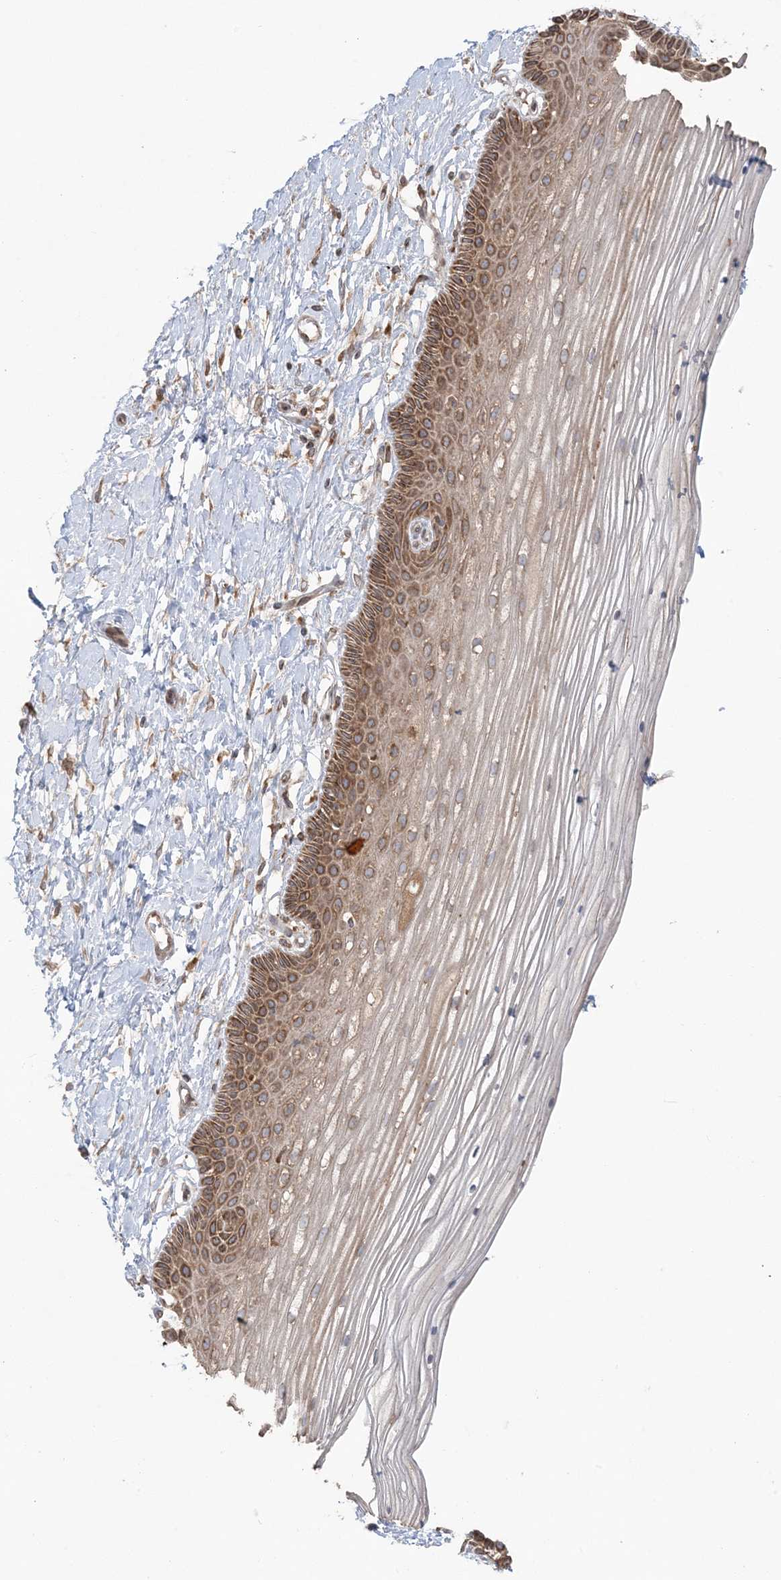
{"staining": {"intensity": "moderate", "quantity": ">75%", "location": "cytoplasmic/membranous"}, "tissue": "vagina", "cell_type": "Squamous epithelial cells", "image_type": "normal", "snomed": [{"axis": "morphology", "description": "Normal tissue, NOS"}, {"axis": "topography", "description": "Vagina"}, {"axis": "topography", "description": "Cervix"}], "caption": "The photomicrograph demonstrates a brown stain indicating the presence of a protein in the cytoplasmic/membranous of squamous epithelial cells in vagina. (brown staining indicates protein expression, while blue staining denotes nuclei).", "gene": "UBXN4", "patient": {"sex": "female", "age": 40}}